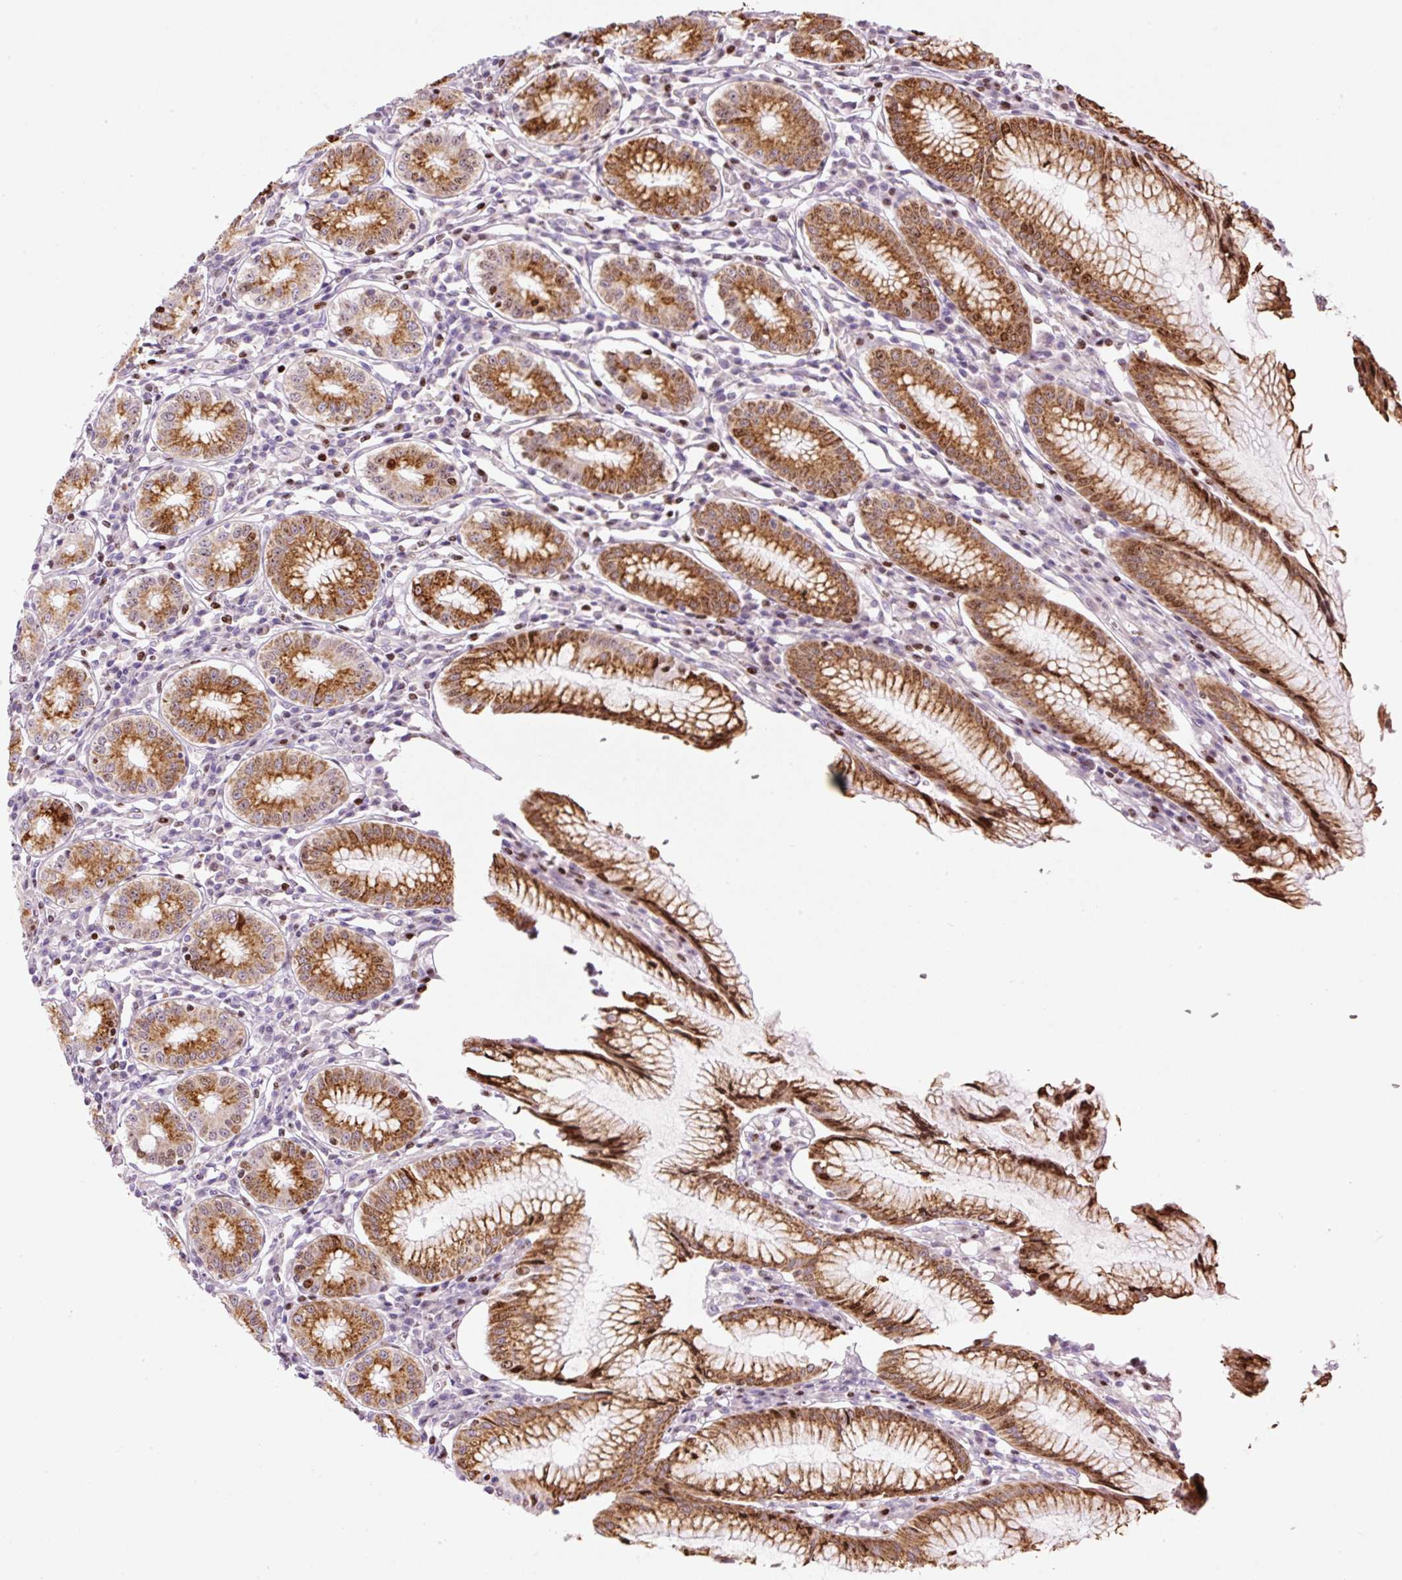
{"staining": {"intensity": "strong", "quantity": "25%-75%", "location": "cytoplasmic/membranous,nuclear"}, "tissue": "stomach", "cell_type": "Glandular cells", "image_type": "normal", "snomed": [{"axis": "morphology", "description": "Normal tissue, NOS"}, {"axis": "topography", "description": "Stomach"}], "caption": "Strong cytoplasmic/membranous,nuclear protein expression is present in about 25%-75% of glandular cells in stomach.", "gene": "TMEM8B", "patient": {"sex": "male", "age": 55}}